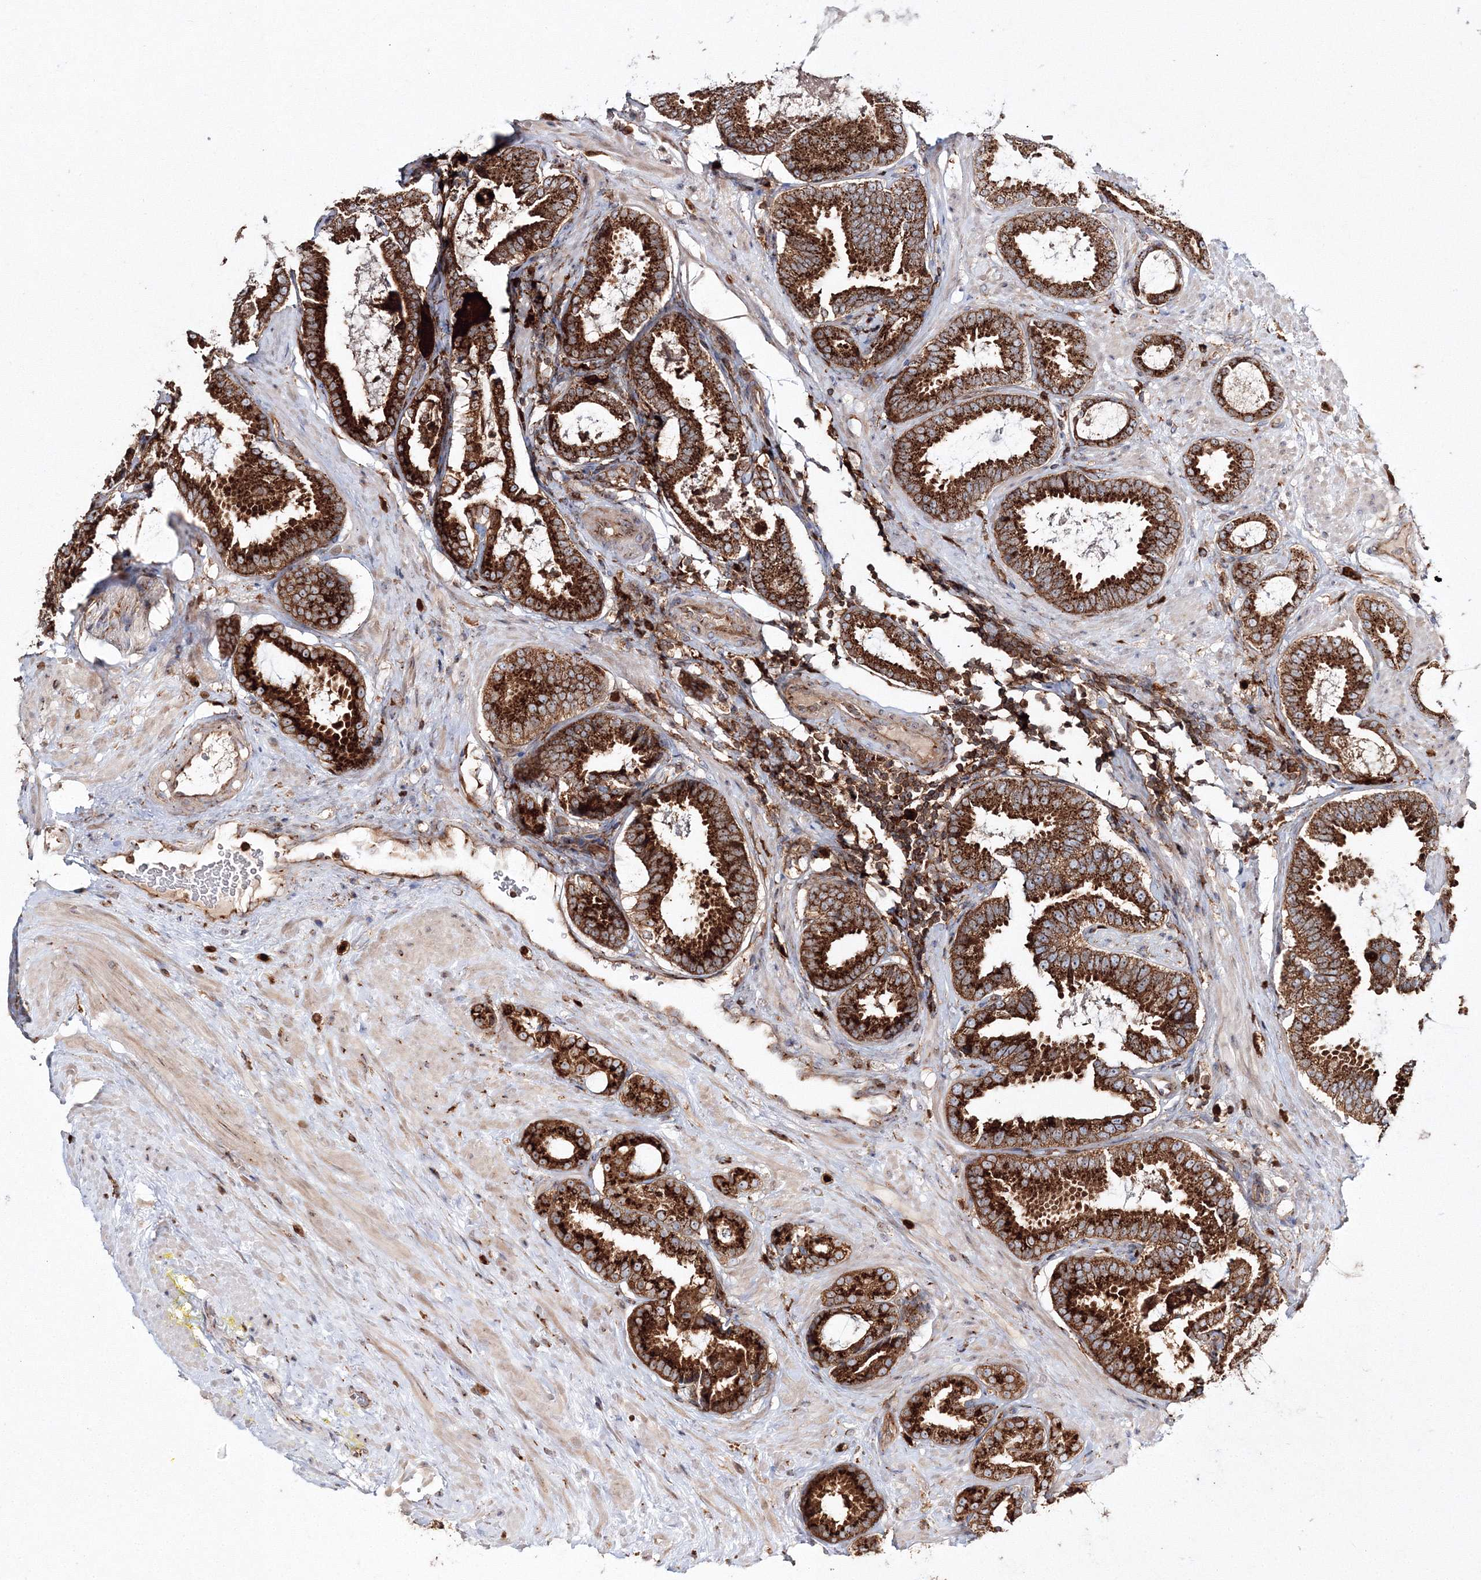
{"staining": {"intensity": "strong", "quantity": ">75%", "location": "cytoplasmic/membranous"}, "tissue": "prostate cancer", "cell_type": "Tumor cells", "image_type": "cancer", "snomed": [{"axis": "morphology", "description": "Adenocarcinoma, Low grade"}, {"axis": "topography", "description": "Prostate"}], "caption": "Protein staining of low-grade adenocarcinoma (prostate) tissue shows strong cytoplasmic/membranous expression in approximately >75% of tumor cells.", "gene": "ARCN1", "patient": {"sex": "male", "age": 71}}